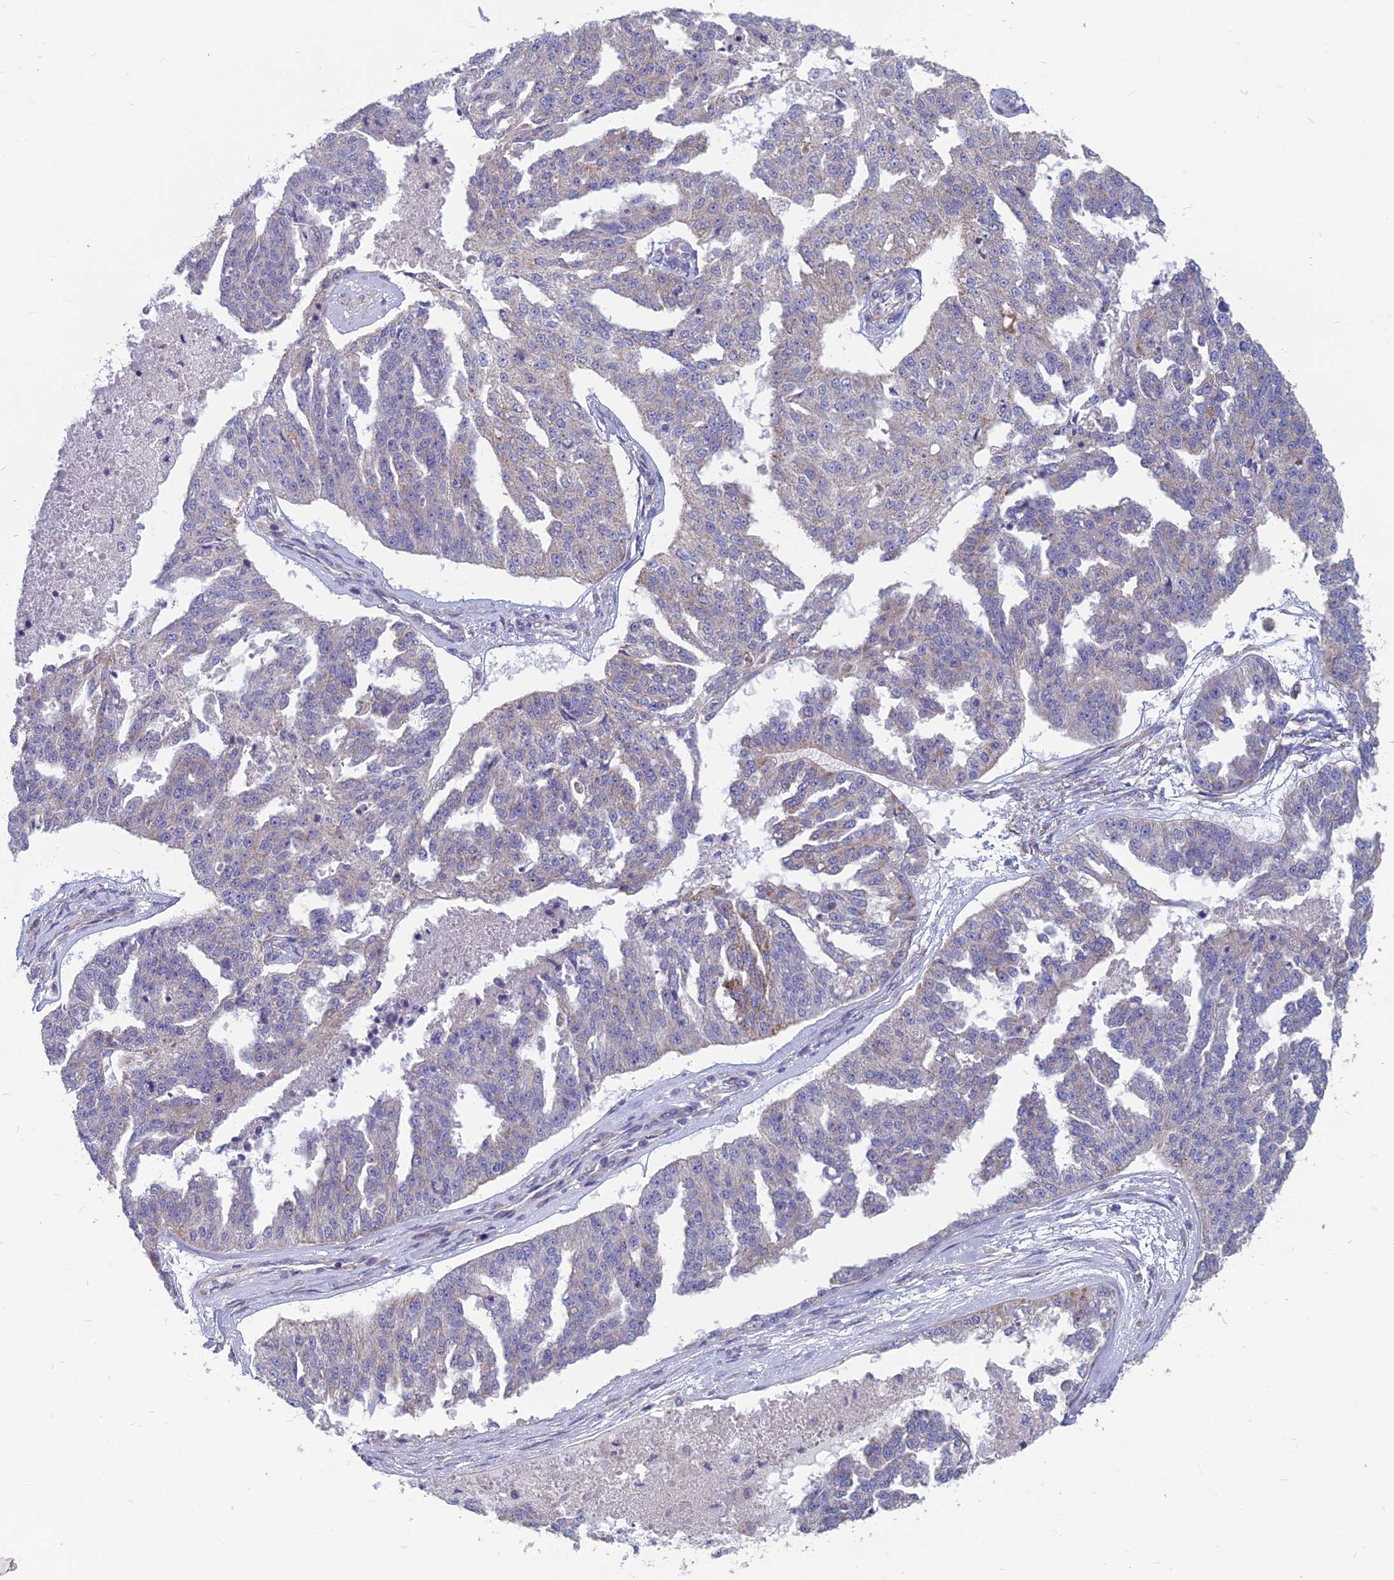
{"staining": {"intensity": "weak", "quantity": "<25%", "location": "cytoplasmic/membranous"}, "tissue": "ovarian cancer", "cell_type": "Tumor cells", "image_type": "cancer", "snomed": [{"axis": "morphology", "description": "Cystadenocarcinoma, serous, NOS"}, {"axis": "topography", "description": "Ovary"}], "caption": "This is an immunohistochemistry photomicrograph of ovarian cancer (serous cystadenocarcinoma). There is no positivity in tumor cells.", "gene": "COX20", "patient": {"sex": "female", "age": 58}}